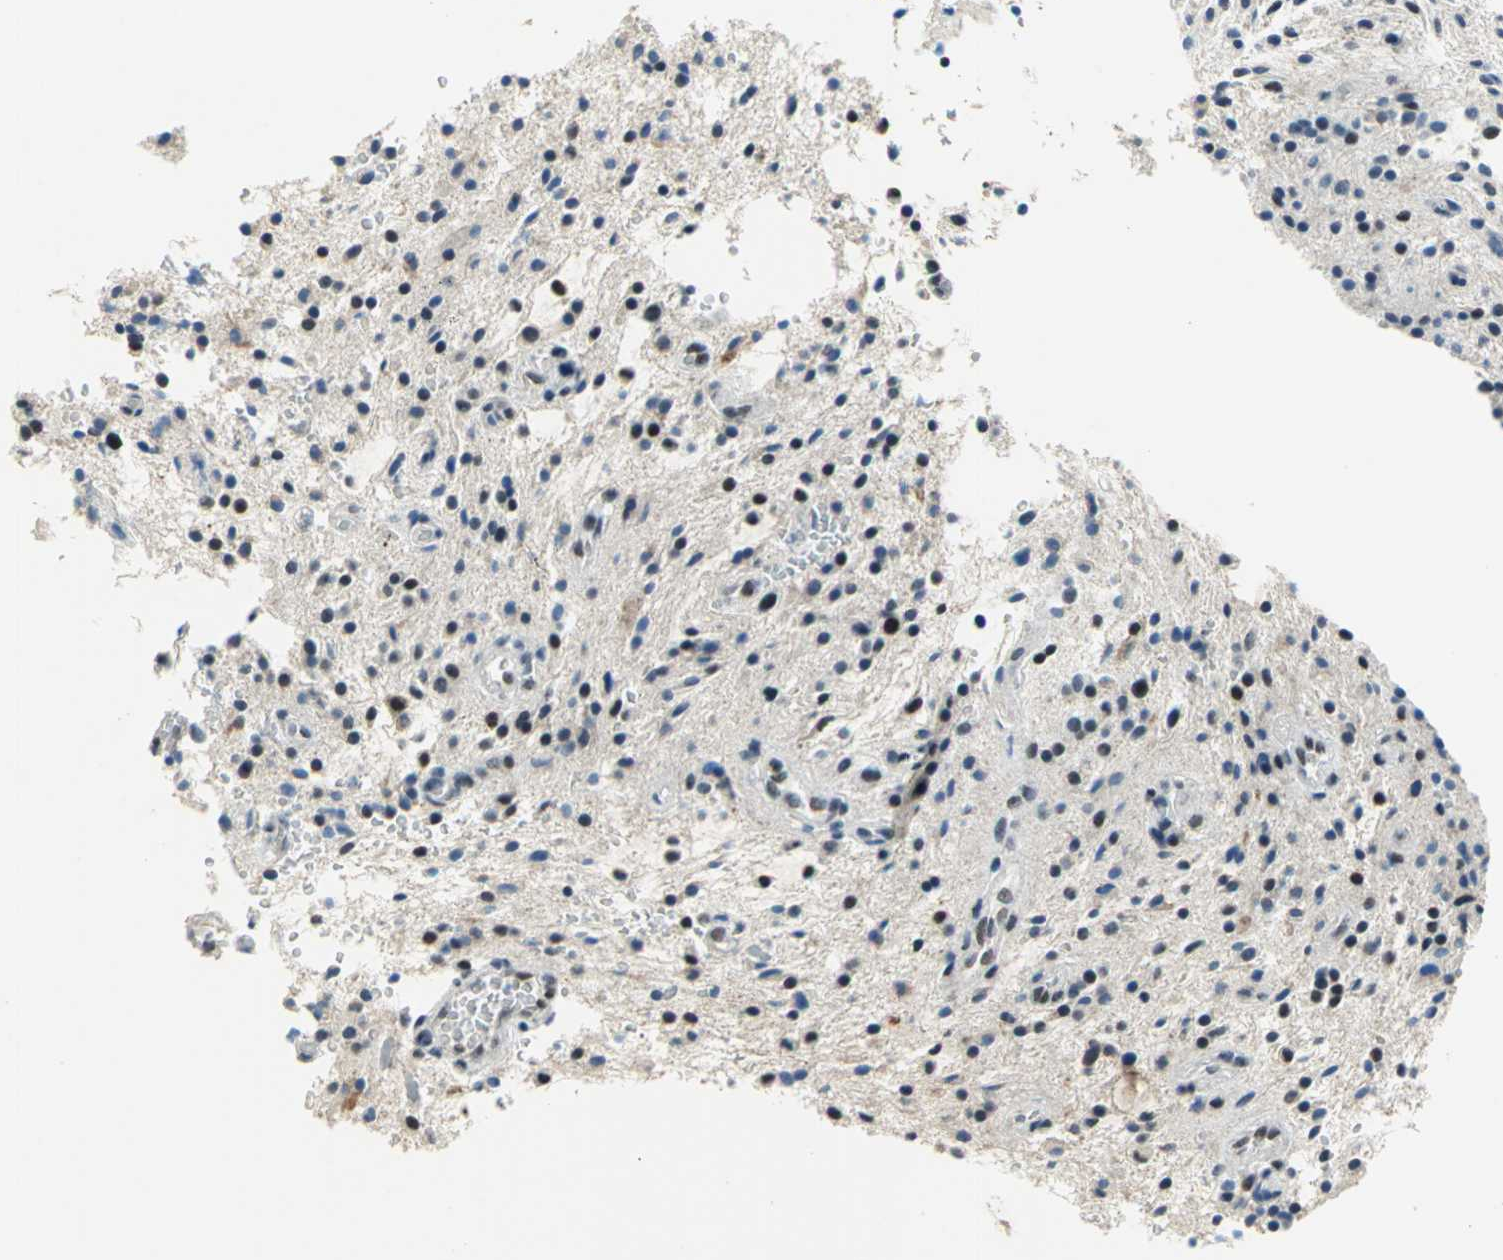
{"staining": {"intensity": "strong", "quantity": "25%-75%", "location": "nuclear"}, "tissue": "glioma", "cell_type": "Tumor cells", "image_type": "cancer", "snomed": [{"axis": "morphology", "description": "Glioma, malignant, NOS"}, {"axis": "topography", "description": "Cerebellum"}], "caption": "Immunohistochemical staining of human glioma displays high levels of strong nuclear positivity in approximately 25%-75% of tumor cells.", "gene": "RAD17", "patient": {"sex": "female", "age": 10}}